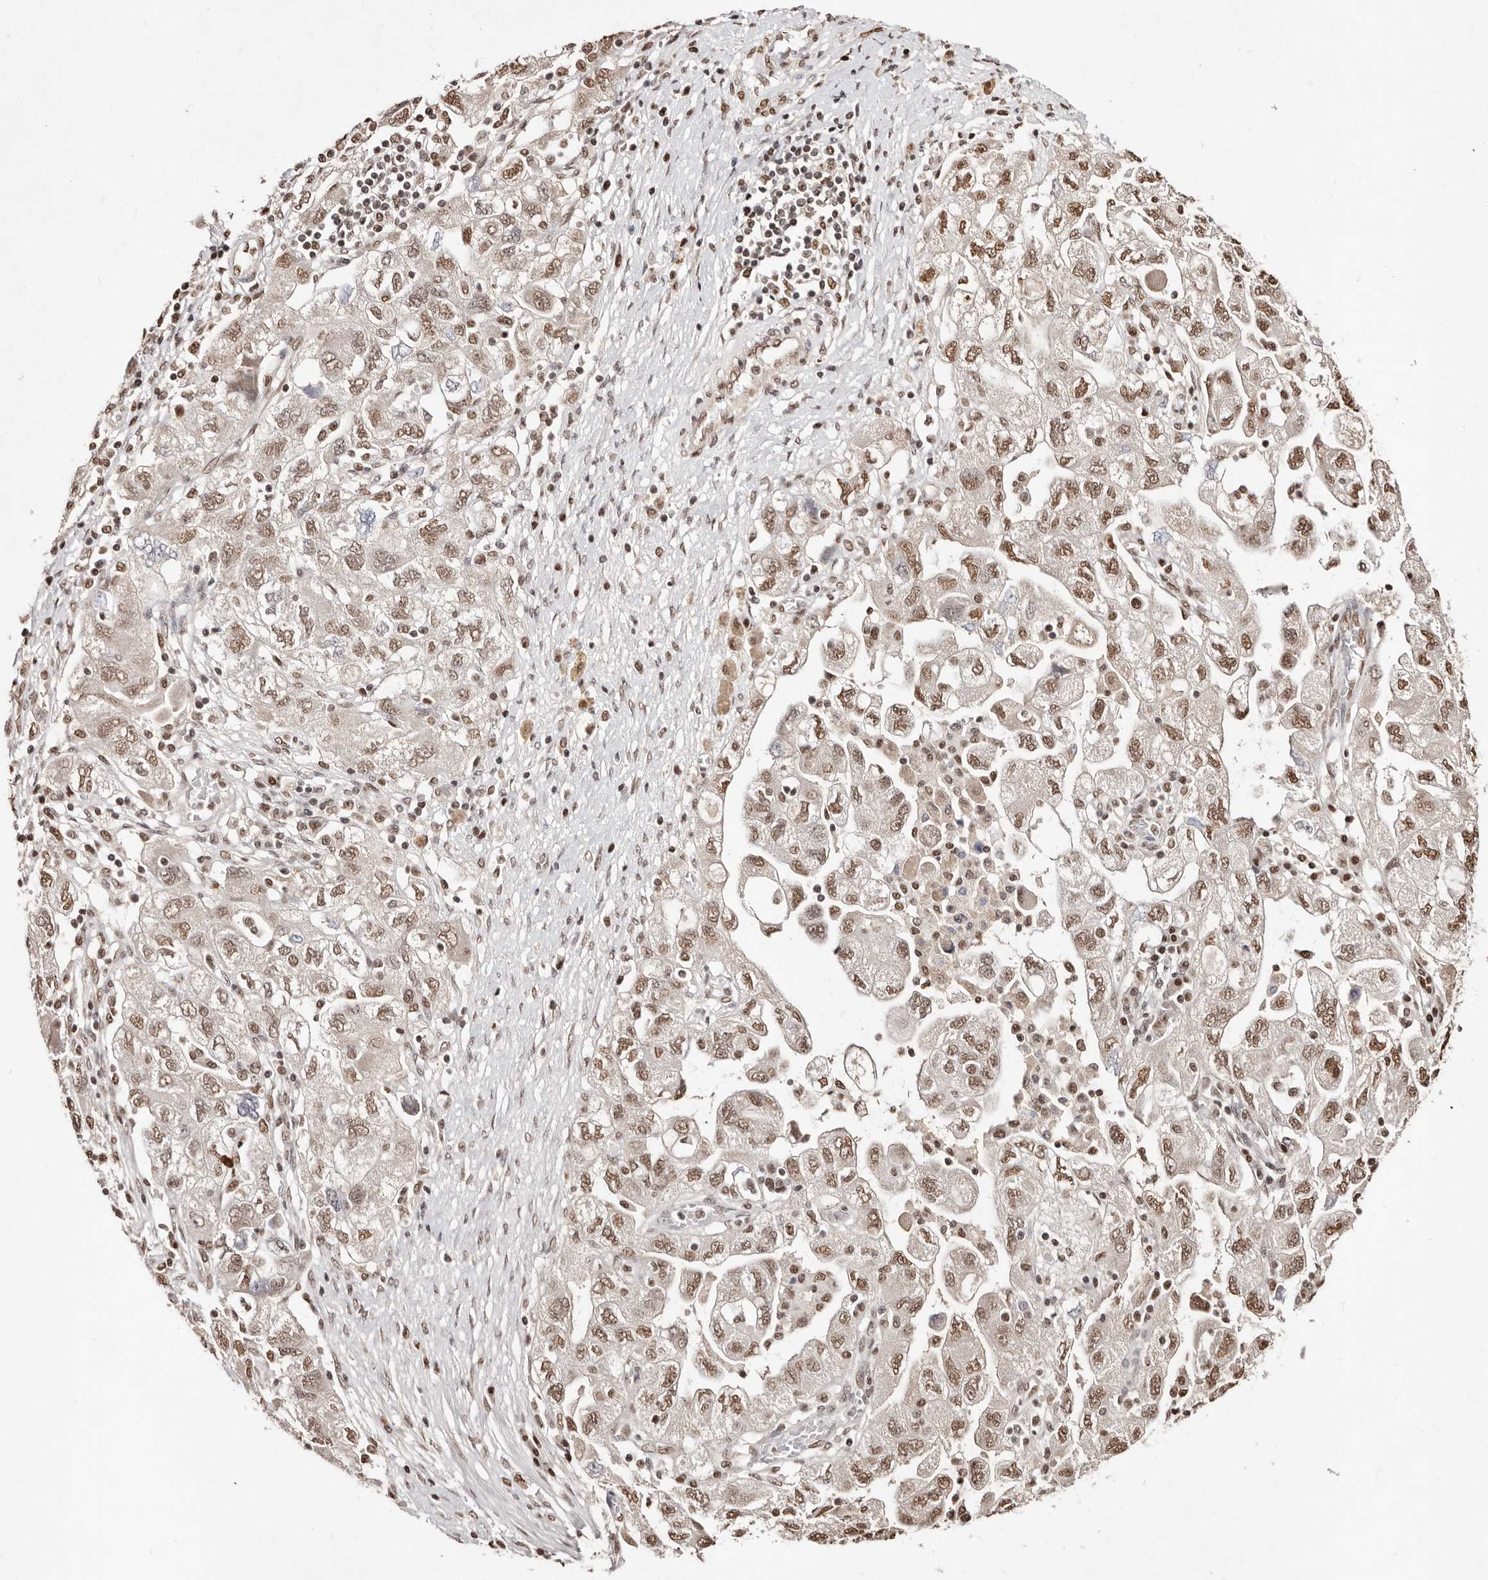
{"staining": {"intensity": "moderate", "quantity": ">75%", "location": "nuclear"}, "tissue": "ovarian cancer", "cell_type": "Tumor cells", "image_type": "cancer", "snomed": [{"axis": "morphology", "description": "Carcinoma, NOS"}, {"axis": "morphology", "description": "Cystadenocarcinoma, serous, NOS"}, {"axis": "topography", "description": "Ovary"}], "caption": "Immunohistochemical staining of ovarian cancer displays moderate nuclear protein staining in approximately >75% of tumor cells.", "gene": "BICRAL", "patient": {"sex": "female", "age": 69}}